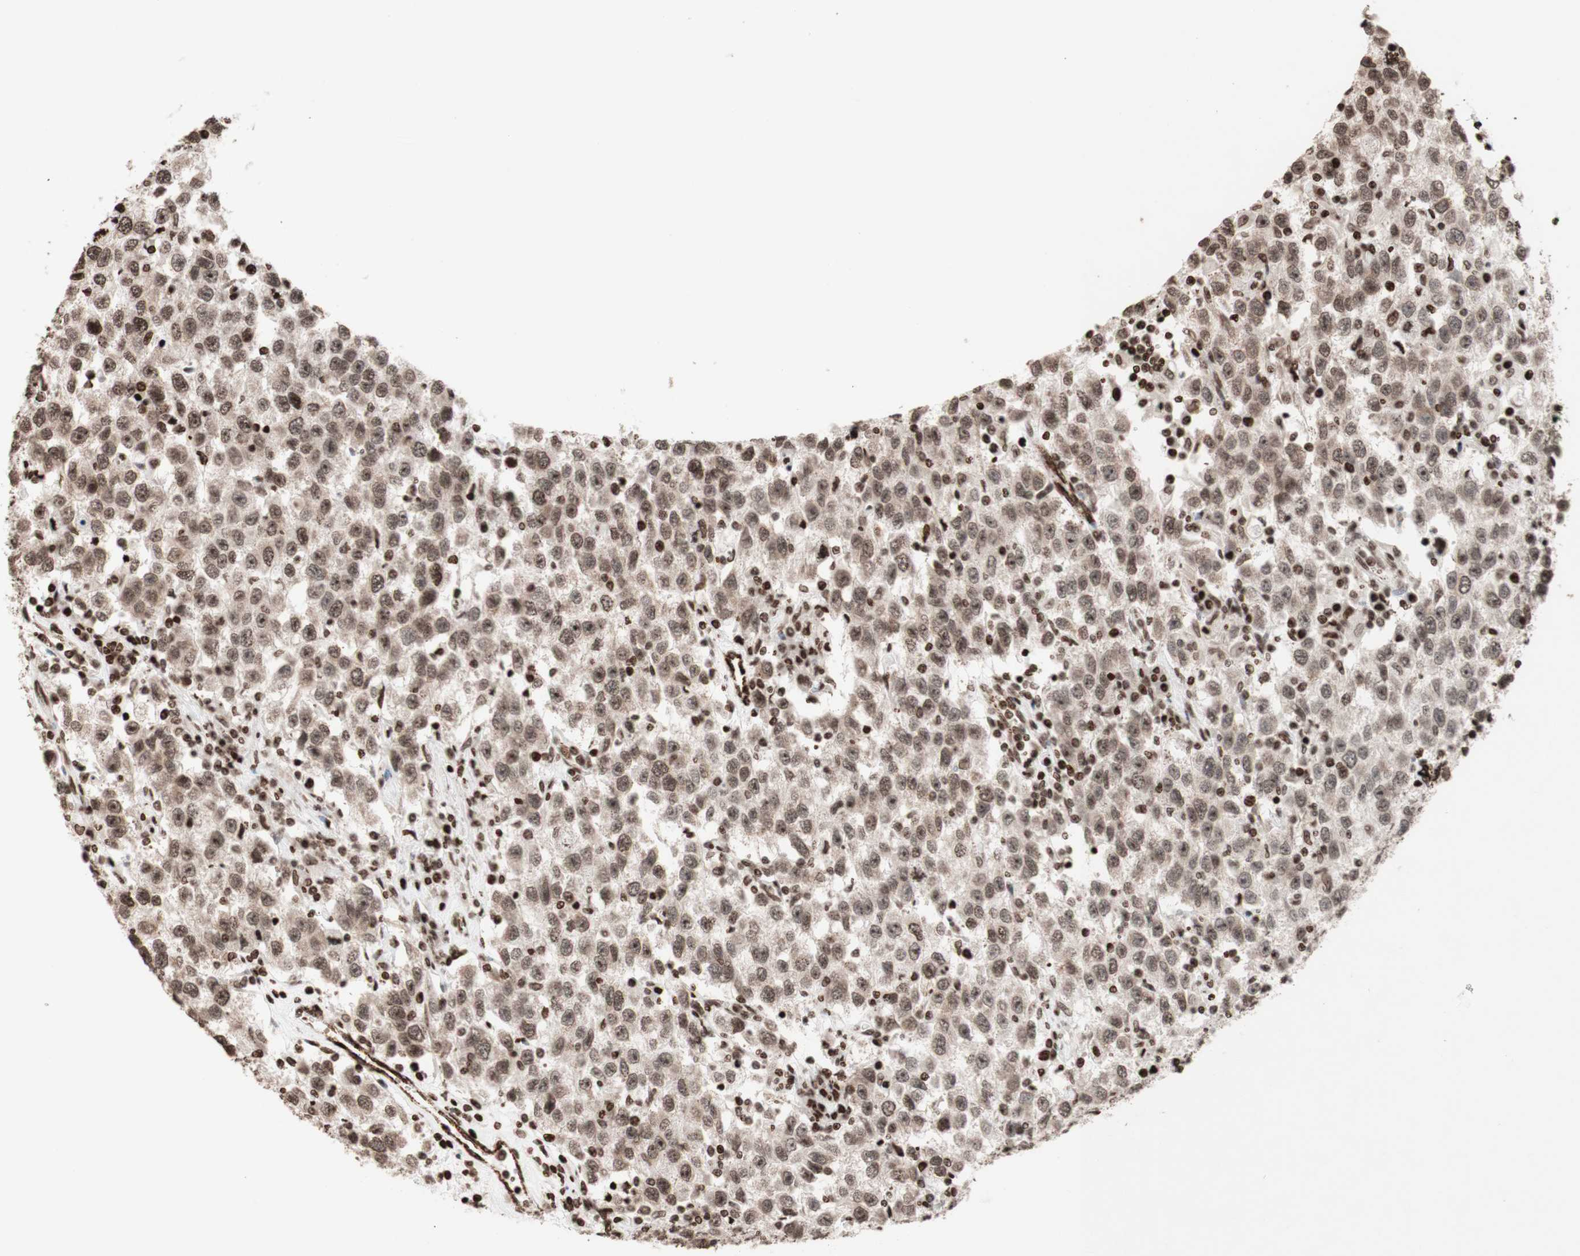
{"staining": {"intensity": "strong", "quantity": ">75%", "location": "nuclear"}, "tissue": "testis cancer", "cell_type": "Tumor cells", "image_type": "cancer", "snomed": [{"axis": "morphology", "description": "Seminoma, NOS"}, {"axis": "topography", "description": "Testis"}], "caption": "IHC histopathology image of neoplastic tissue: testis cancer stained using immunohistochemistry displays high levels of strong protein expression localized specifically in the nuclear of tumor cells, appearing as a nuclear brown color.", "gene": "NCAPD2", "patient": {"sex": "male", "age": 41}}